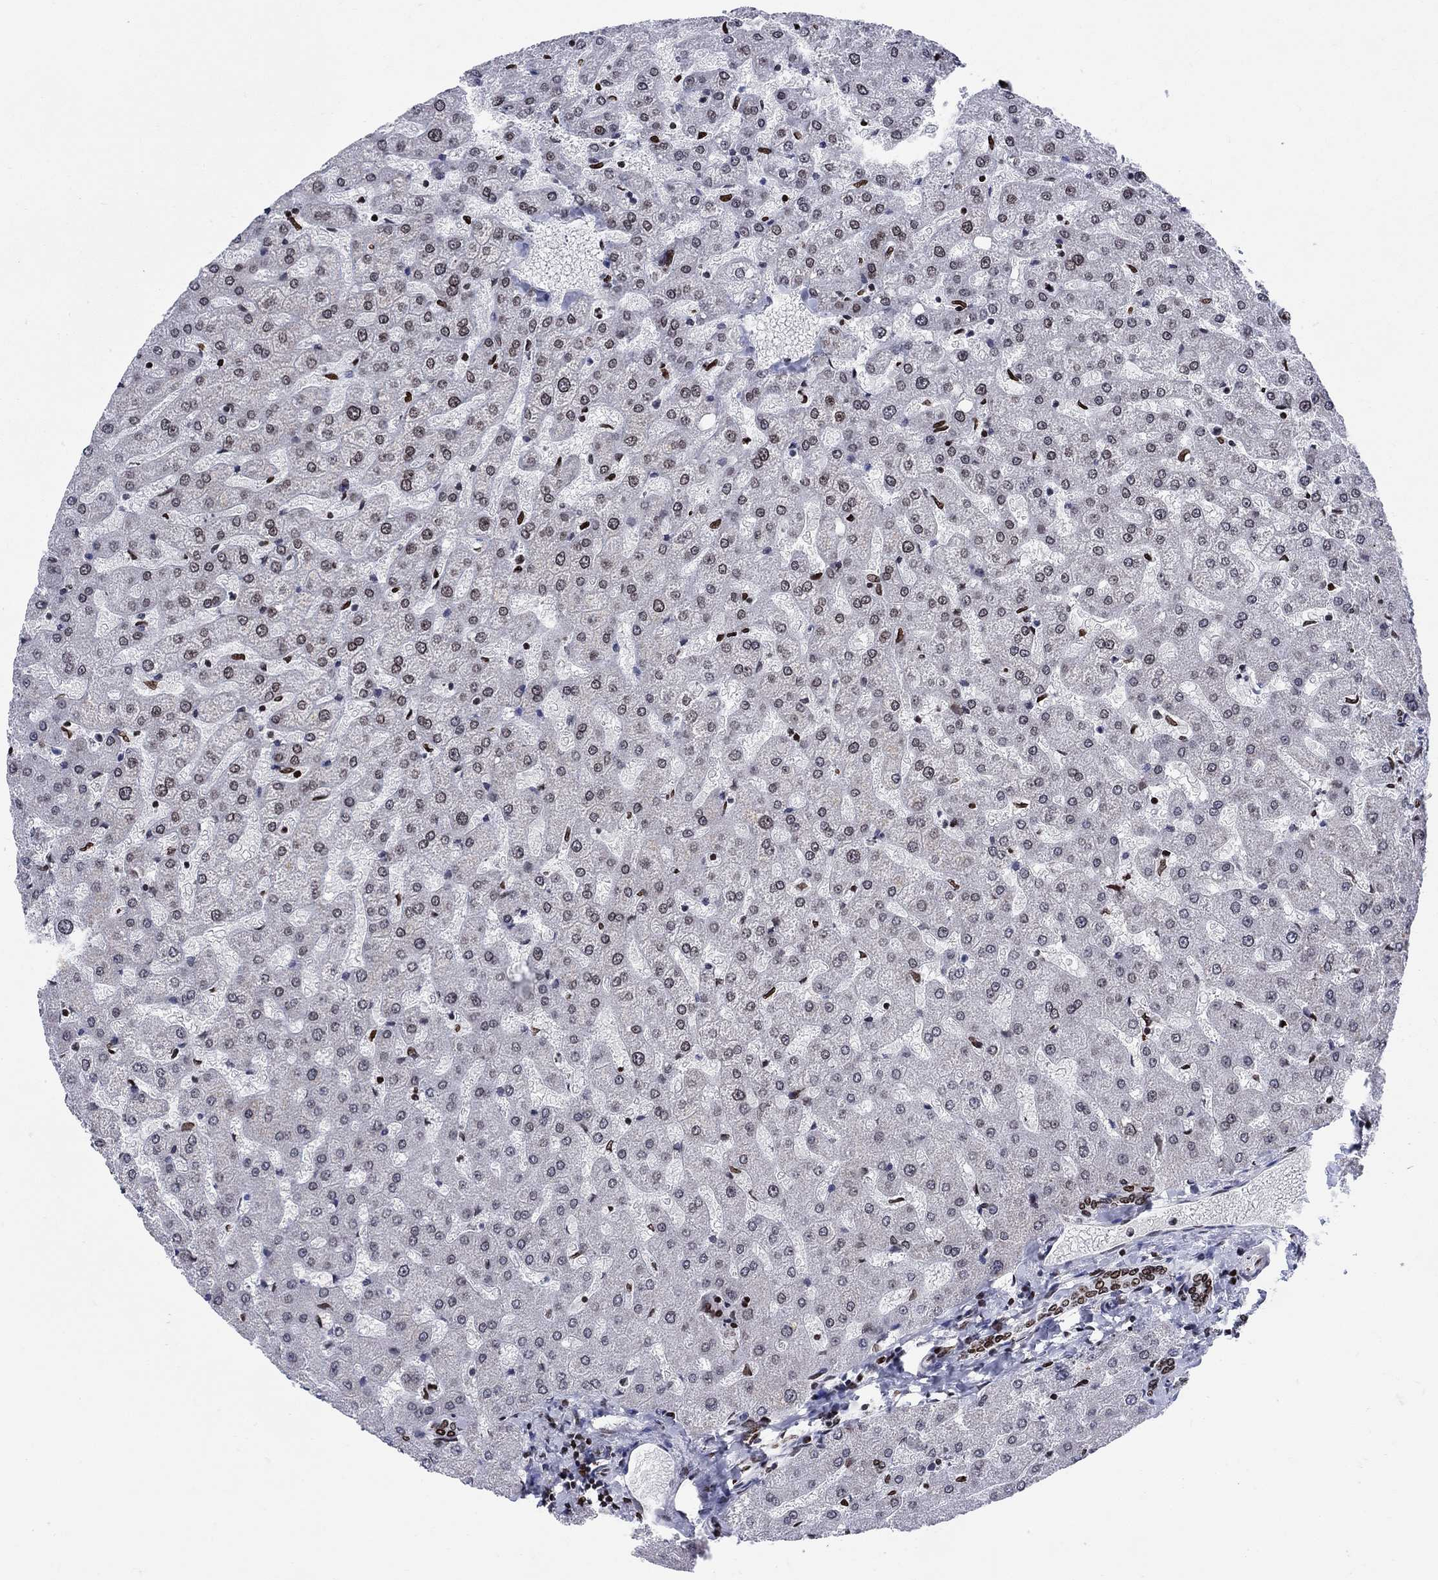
{"staining": {"intensity": "moderate", "quantity": ">75%", "location": "nuclear"}, "tissue": "liver", "cell_type": "Cholangiocytes", "image_type": "normal", "snomed": [{"axis": "morphology", "description": "Normal tissue, NOS"}, {"axis": "topography", "description": "Liver"}], "caption": "Cholangiocytes display moderate nuclear expression in approximately >75% of cells in unremarkable liver. The staining was performed using DAB (3,3'-diaminobenzidine), with brown indicating positive protein expression. Nuclei are stained blue with hematoxylin.", "gene": "HMGA1", "patient": {"sex": "female", "age": 50}}